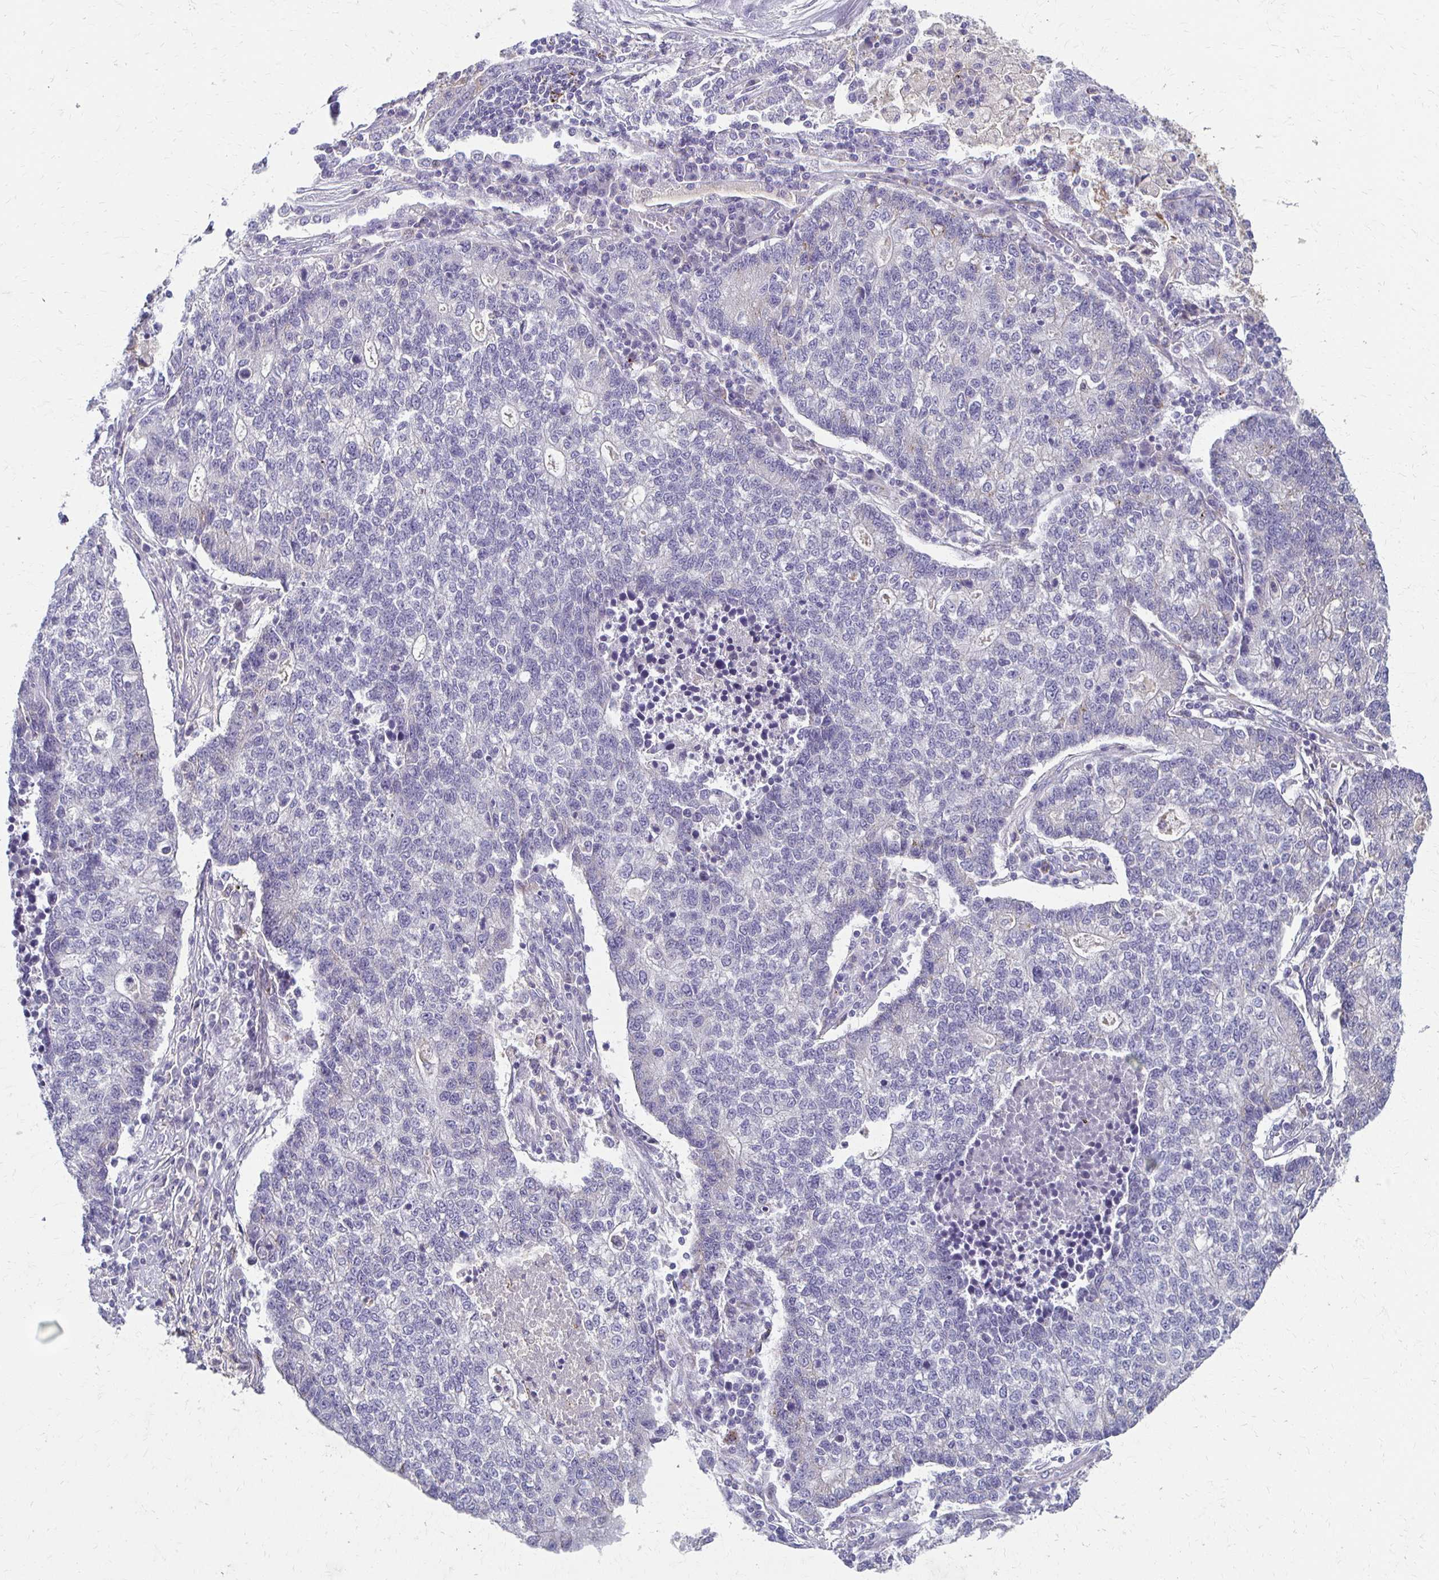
{"staining": {"intensity": "negative", "quantity": "none", "location": "none"}, "tissue": "lung cancer", "cell_type": "Tumor cells", "image_type": "cancer", "snomed": [{"axis": "morphology", "description": "Adenocarcinoma, NOS"}, {"axis": "topography", "description": "Lung"}], "caption": "Histopathology image shows no protein staining in tumor cells of lung cancer (adenocarcinoma) tissue. (DAB (3,3'-diaminobenzidine) IHC with hematoxylin counter stain).", "gene": "BBS12", "patient": {"sex": "male", "age": 57}}